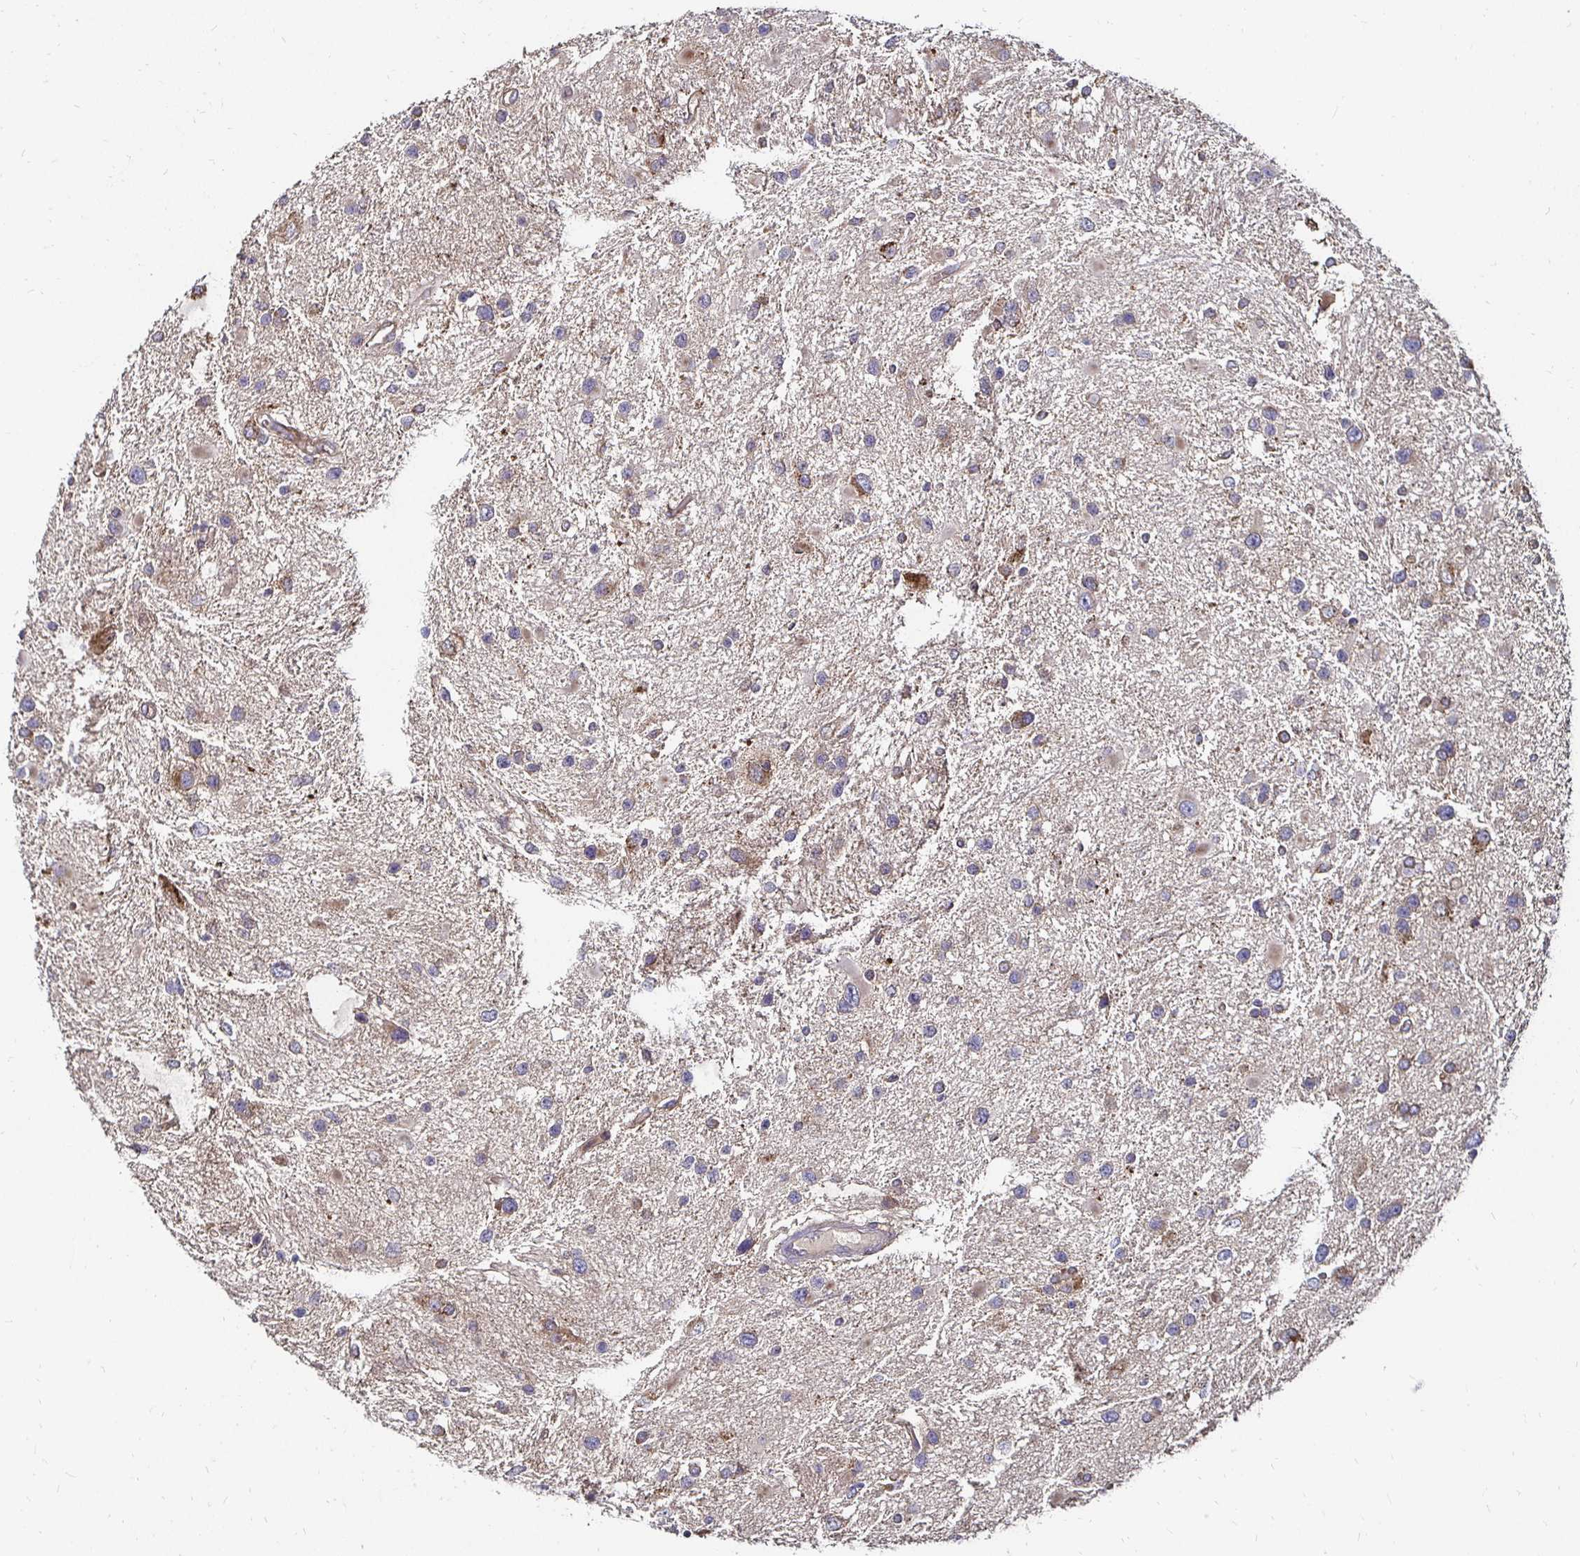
{"staining": {"intensity": "weak", "quantity": "<25%", "location": "cytoplasmic/membranous"}, "tissue": "glioma", "cell_type": "Tumor cells", "image_type": "cancer", "snomed": [{"axis": "morphology", "description": "Glioma, malignant, Low grade"}, {"axis": "topography", "description": "Brain"}], "caption": "Human malignant glioma (low-grade) stained for a protein using IHC shows no expression in tumor cells.", "gene": "NCSTN", "patient": {"sex": "female", "age": 32}}